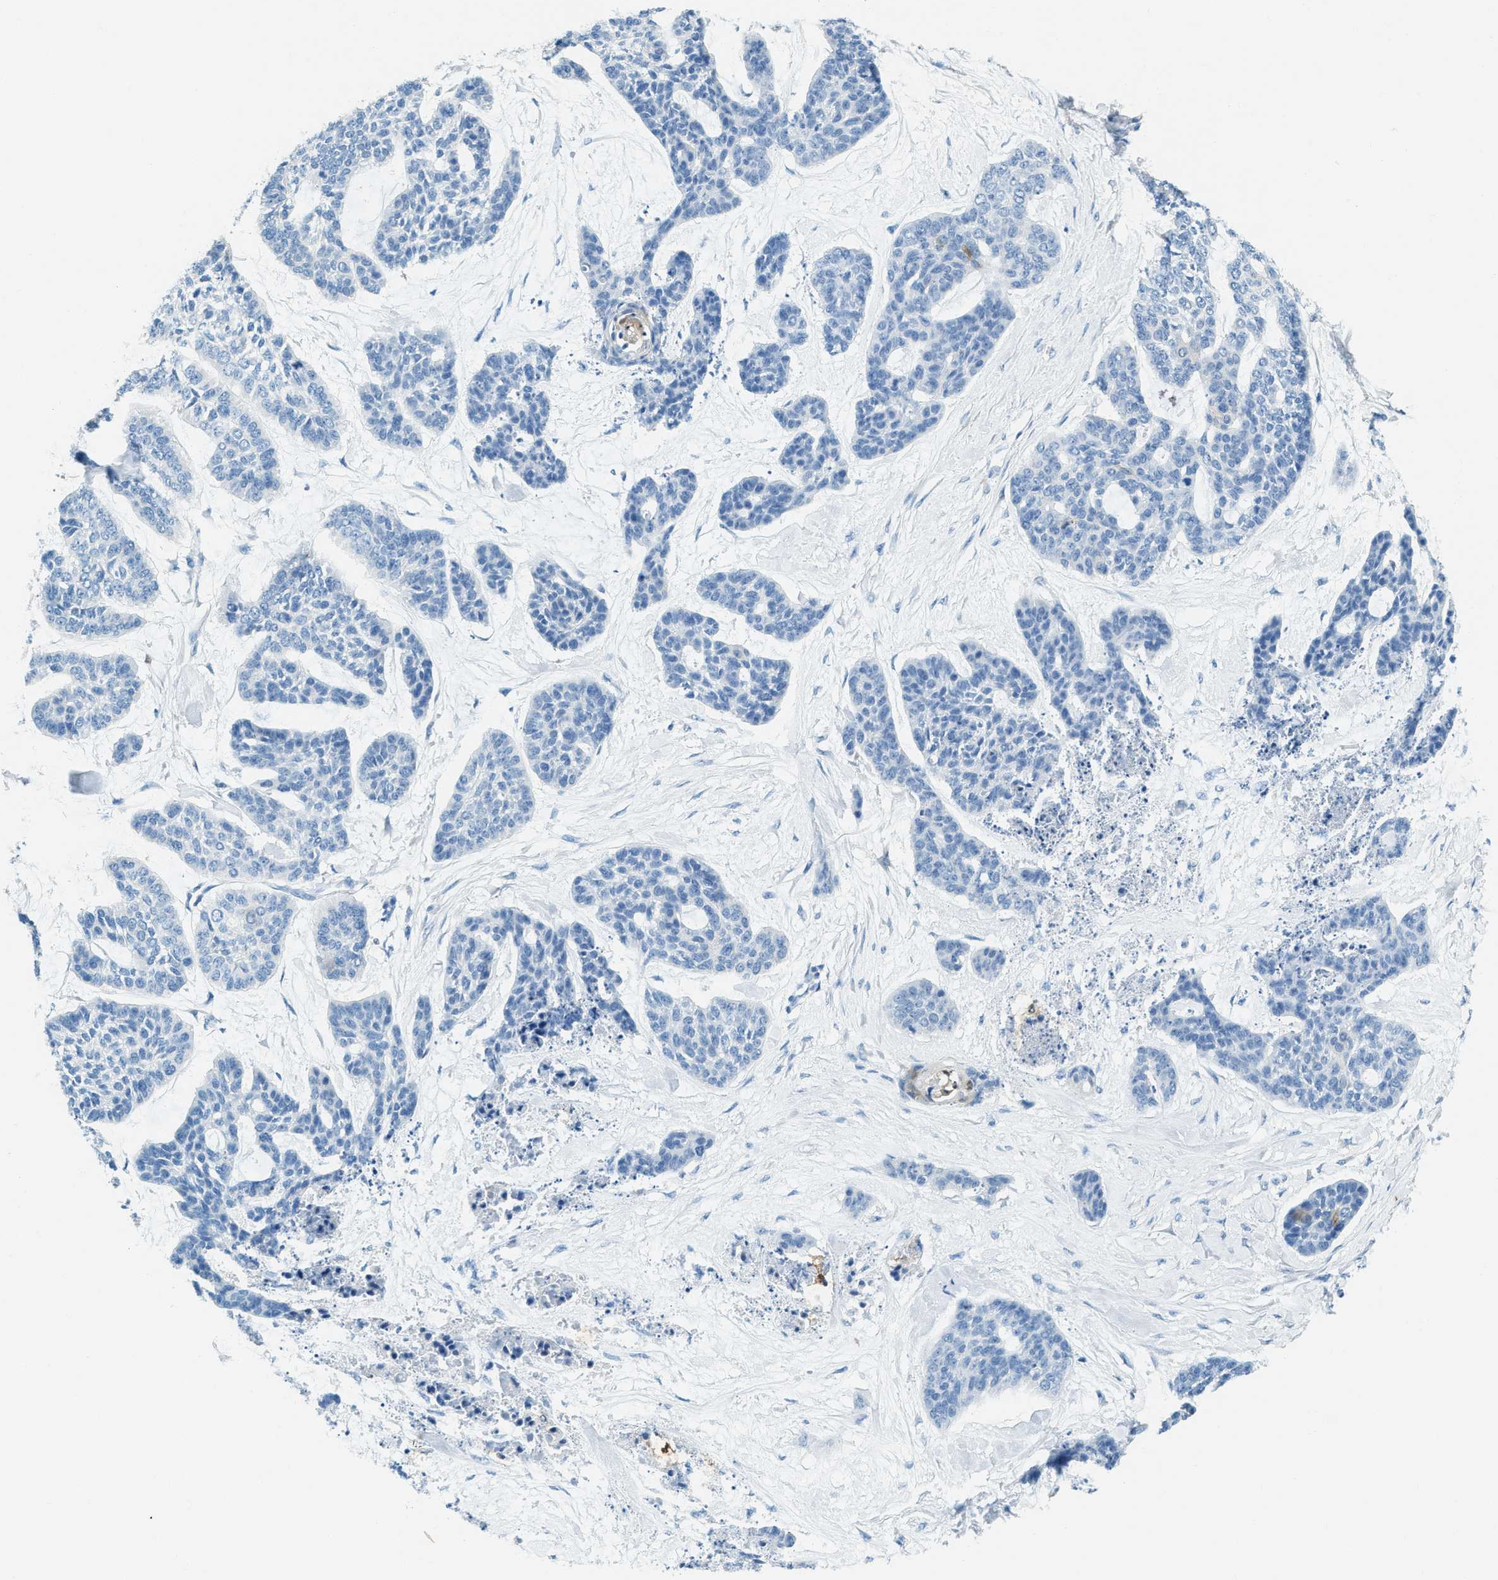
{"staining": {"intensity": "negative", "quantity": "none", "location": "none"}, "tissue": "skin cancer", "cell_type": "Tumor cells", "image_type": "cancer", "snomed": [{"axis": "morphology", "description": "Basal cell carcinoma"}, {"axis": "topography", "description": "Skin"}], "caption": "This is an immunohistochemistry micrograph of human skin cancer (basal cell carcinoma). There is no positivity in tumor cells.", "gene": "MATCAP2", "patient": {"sex": "female", "age": 64}}